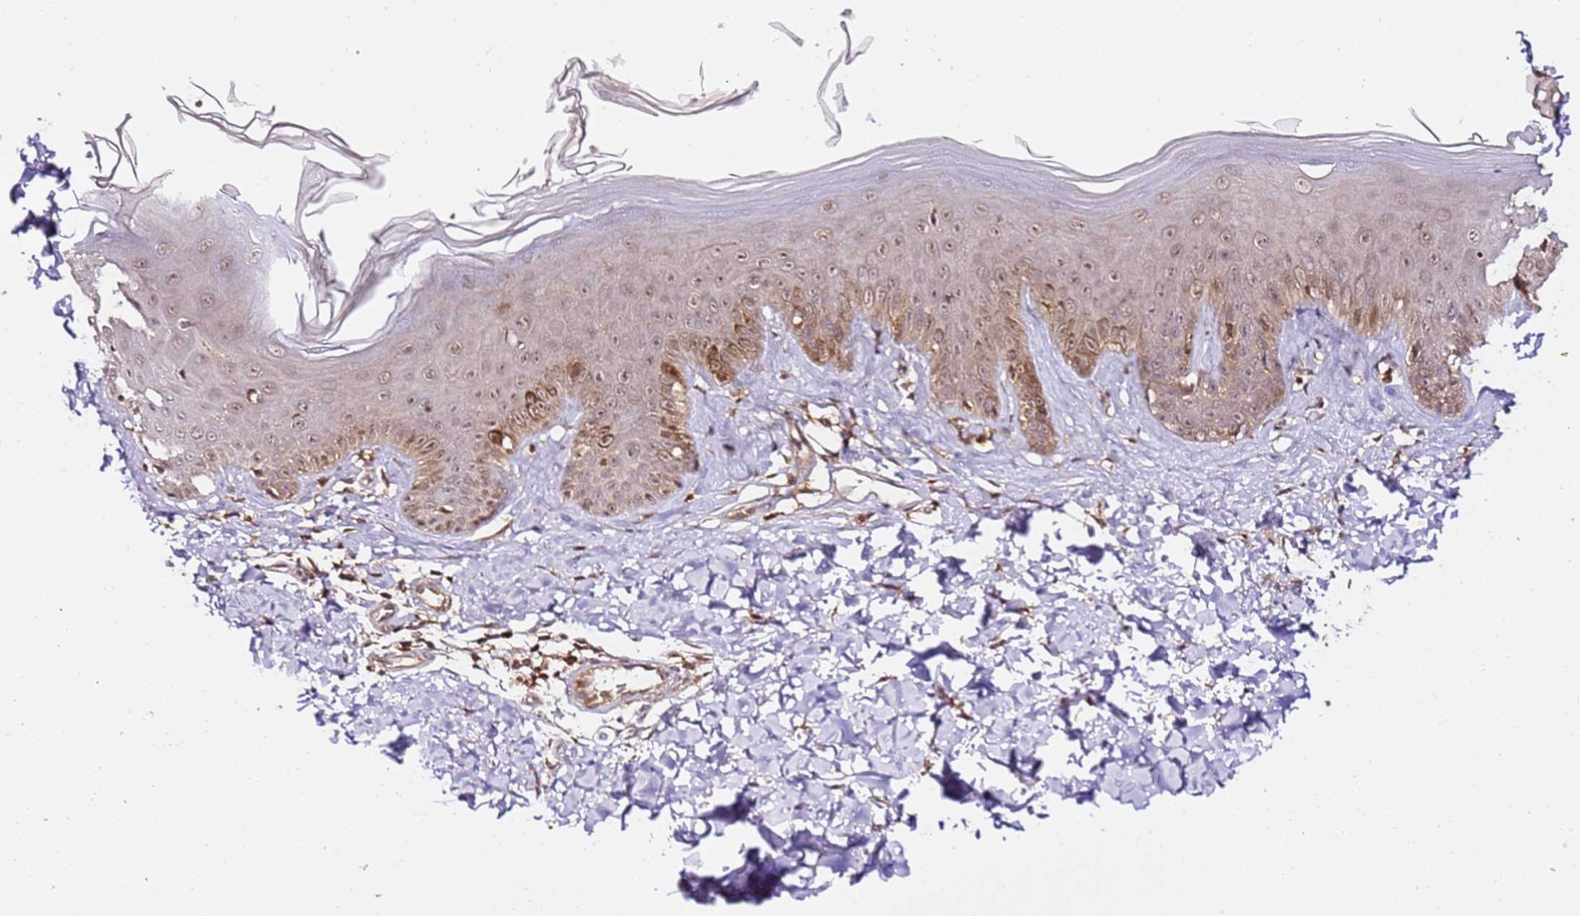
{"staining": {"intensity": "moderate", "quantity": ">75%", "location": "cytoplasmic/membranous,nuclear"}, "tissue": "skin", "cell_type": "Fibroblasts", "image_type": "normal", "snomed": [{"axis": "morphology", "description": "Normal tissue, NOS"}, {"axis": "topography", "description": "Skin"}], "caption": "About >75% of fibroblasts in benign human skin display moderate cytoplasmic/membranous,nuclear protein positivity as visualized by brown immunohistochemical staining.", "gene": "OR5V1", "patient": {"sex": "male", "age": 52}}